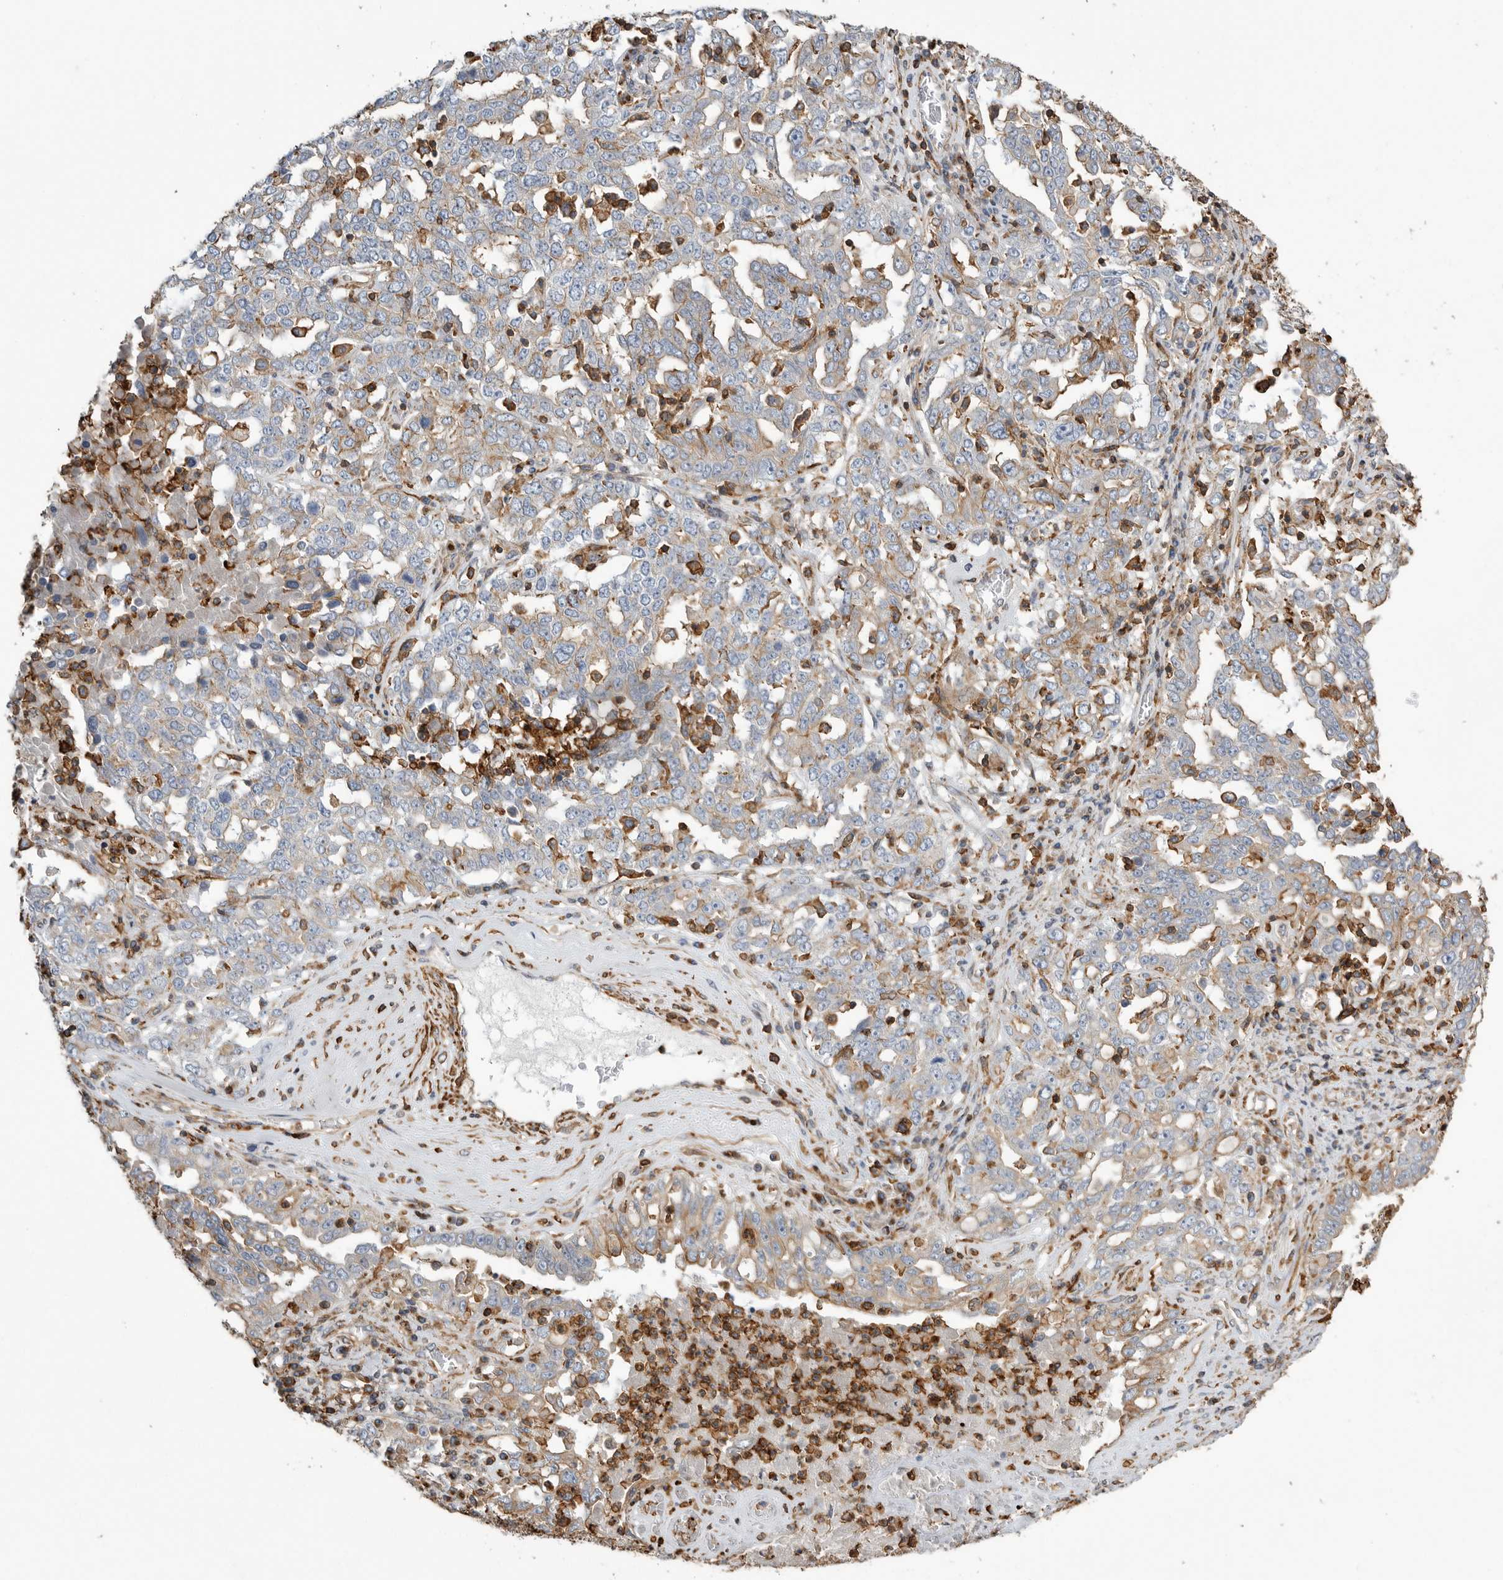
{"staining": {"intensity": "moderate", "quantity": "<25%", "location": "cytoplasmic/membranous"}, "tissue": "ovarian cancer", "cell_type": "Tumor cells", "image_type": "cancer", "snomed": [{"axis": "morphology", "description": "Carcinoma, endometroid"}, {"axis": "topography", "description": "Ovary"}], "caption": "Immunohistochemical staining of human ovarian endometroid carcinoma exhibits low levels of moderate cytoplasmic/membranous expression in about <25% of tumor cells. Nuclei are stained in blue.", "gene": "GPER1", "patient": {"sex": "female", "age": 62}}